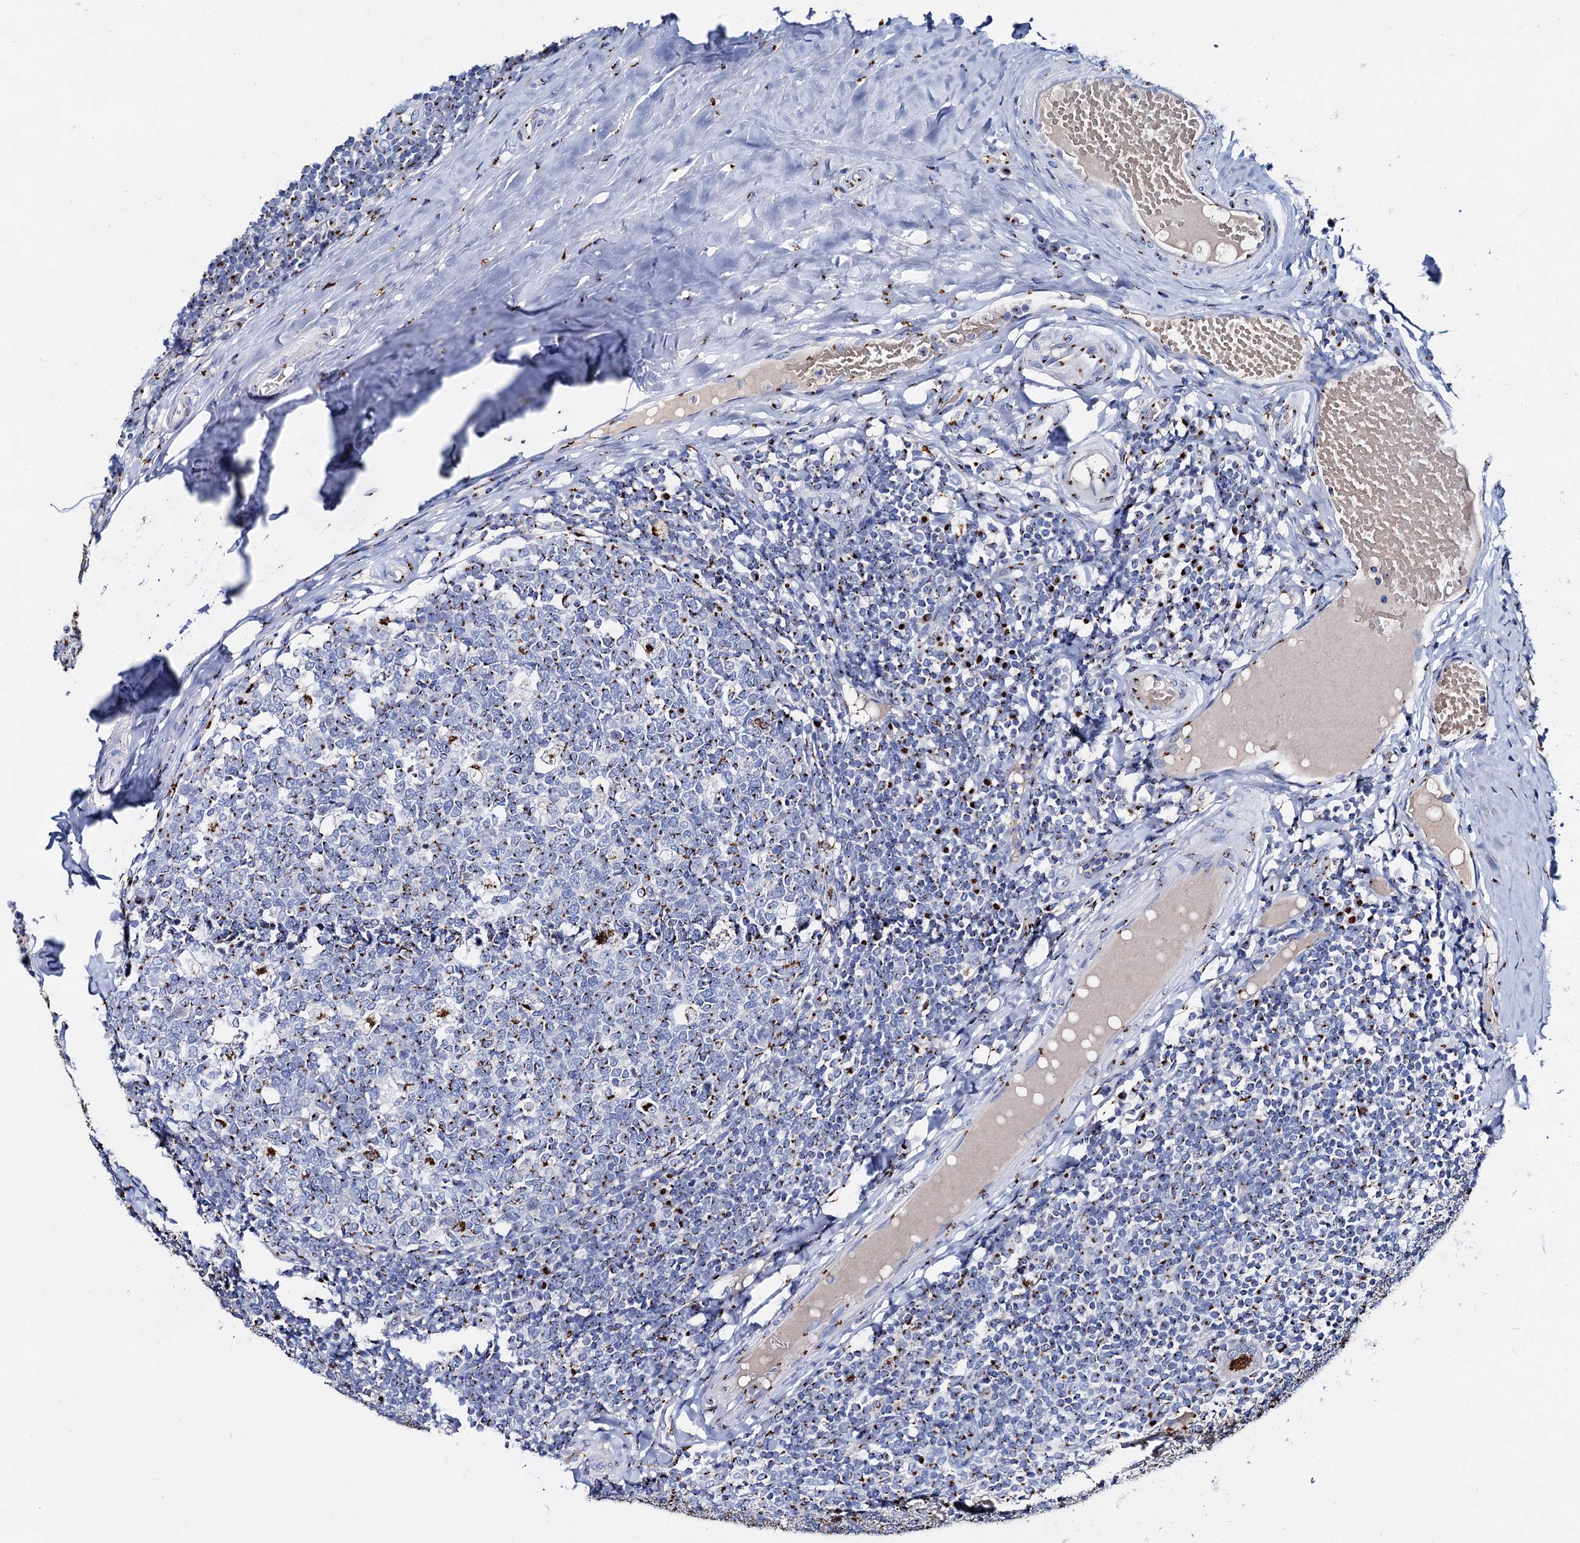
{"staining": {"intensity": "strong", "quantity": "<25%", "location": "cytoplasmic/membranous"}, "tissue": "tonsil", "cell_type": "Germinal center cells", "image_type": "normal", "snomed": [{"axis": "morphology", "description": "Normal tissue, NOS"}, {"axis": "topography", "description": "Tonsil"}], "caption": "Normal tonsil reveals strong cytoplasmic/membranous staining in approximately <25% of germinal center cells Ihc stains the protein in brown and the nuclei are stained blue..", "gene": "TM9SF3", "patient": {"sex": "female", "age": 19}}